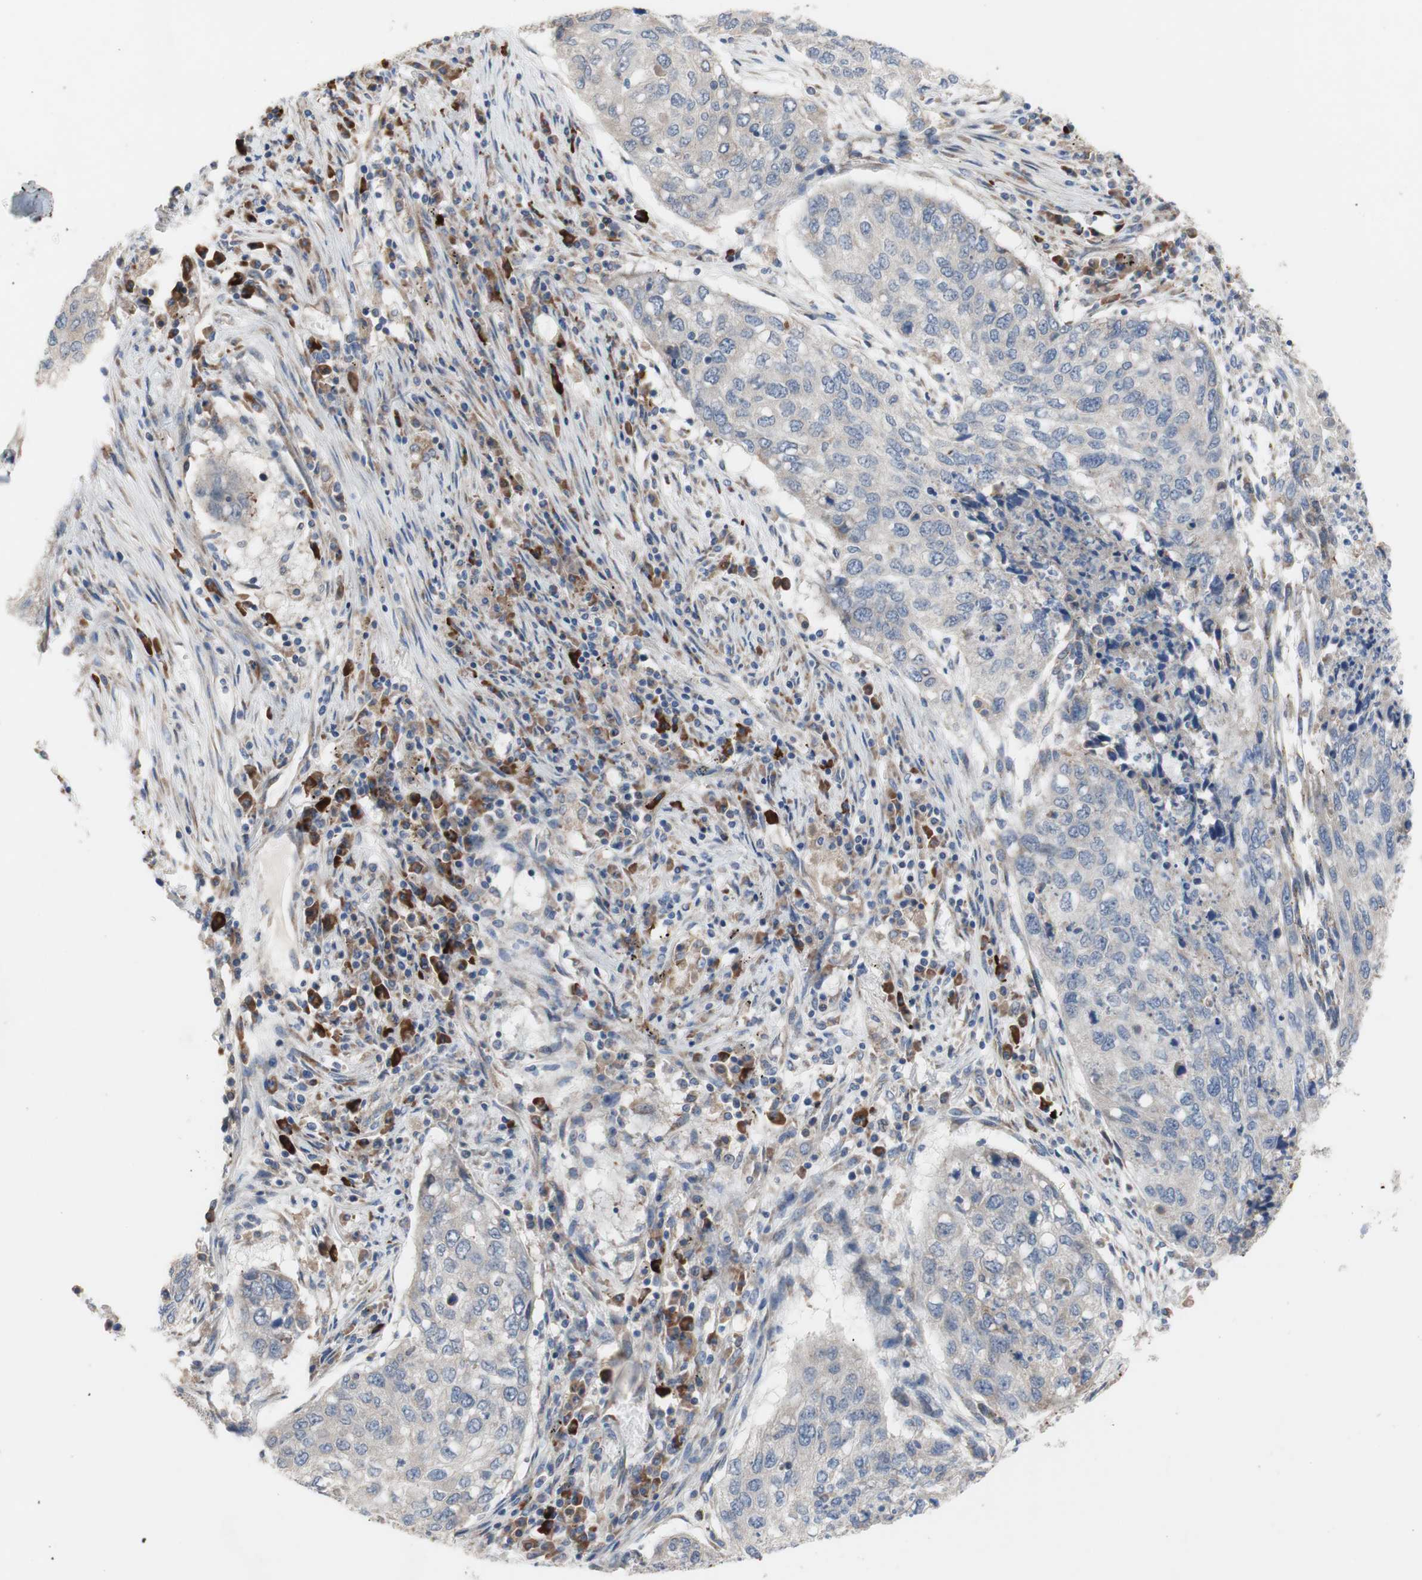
{"staining": {"intensity": "negative", "quantity": "none", "location": "none"}, "tissue": "lung cancer", "cell_type": "Tumor cells", "image_type": "cancer", "snomed": [{"axis": "morphology", "description": "Squamous cell carcinoma, NOS"}, {"axis": "topography", "description": "Lung"}], "caption": "High magnification brightfield microscopy of lung cancer stained with DAB (3,3'-diaminobenzidine) (brown) and counterstained with hematoxylin (blue): tumor cells show no significant expression. (Brightfield microscopy of DAB immunohistochemistry at high magnification).", "gene": "TTC14", "patient": {"sex": "female", "age": 63}}